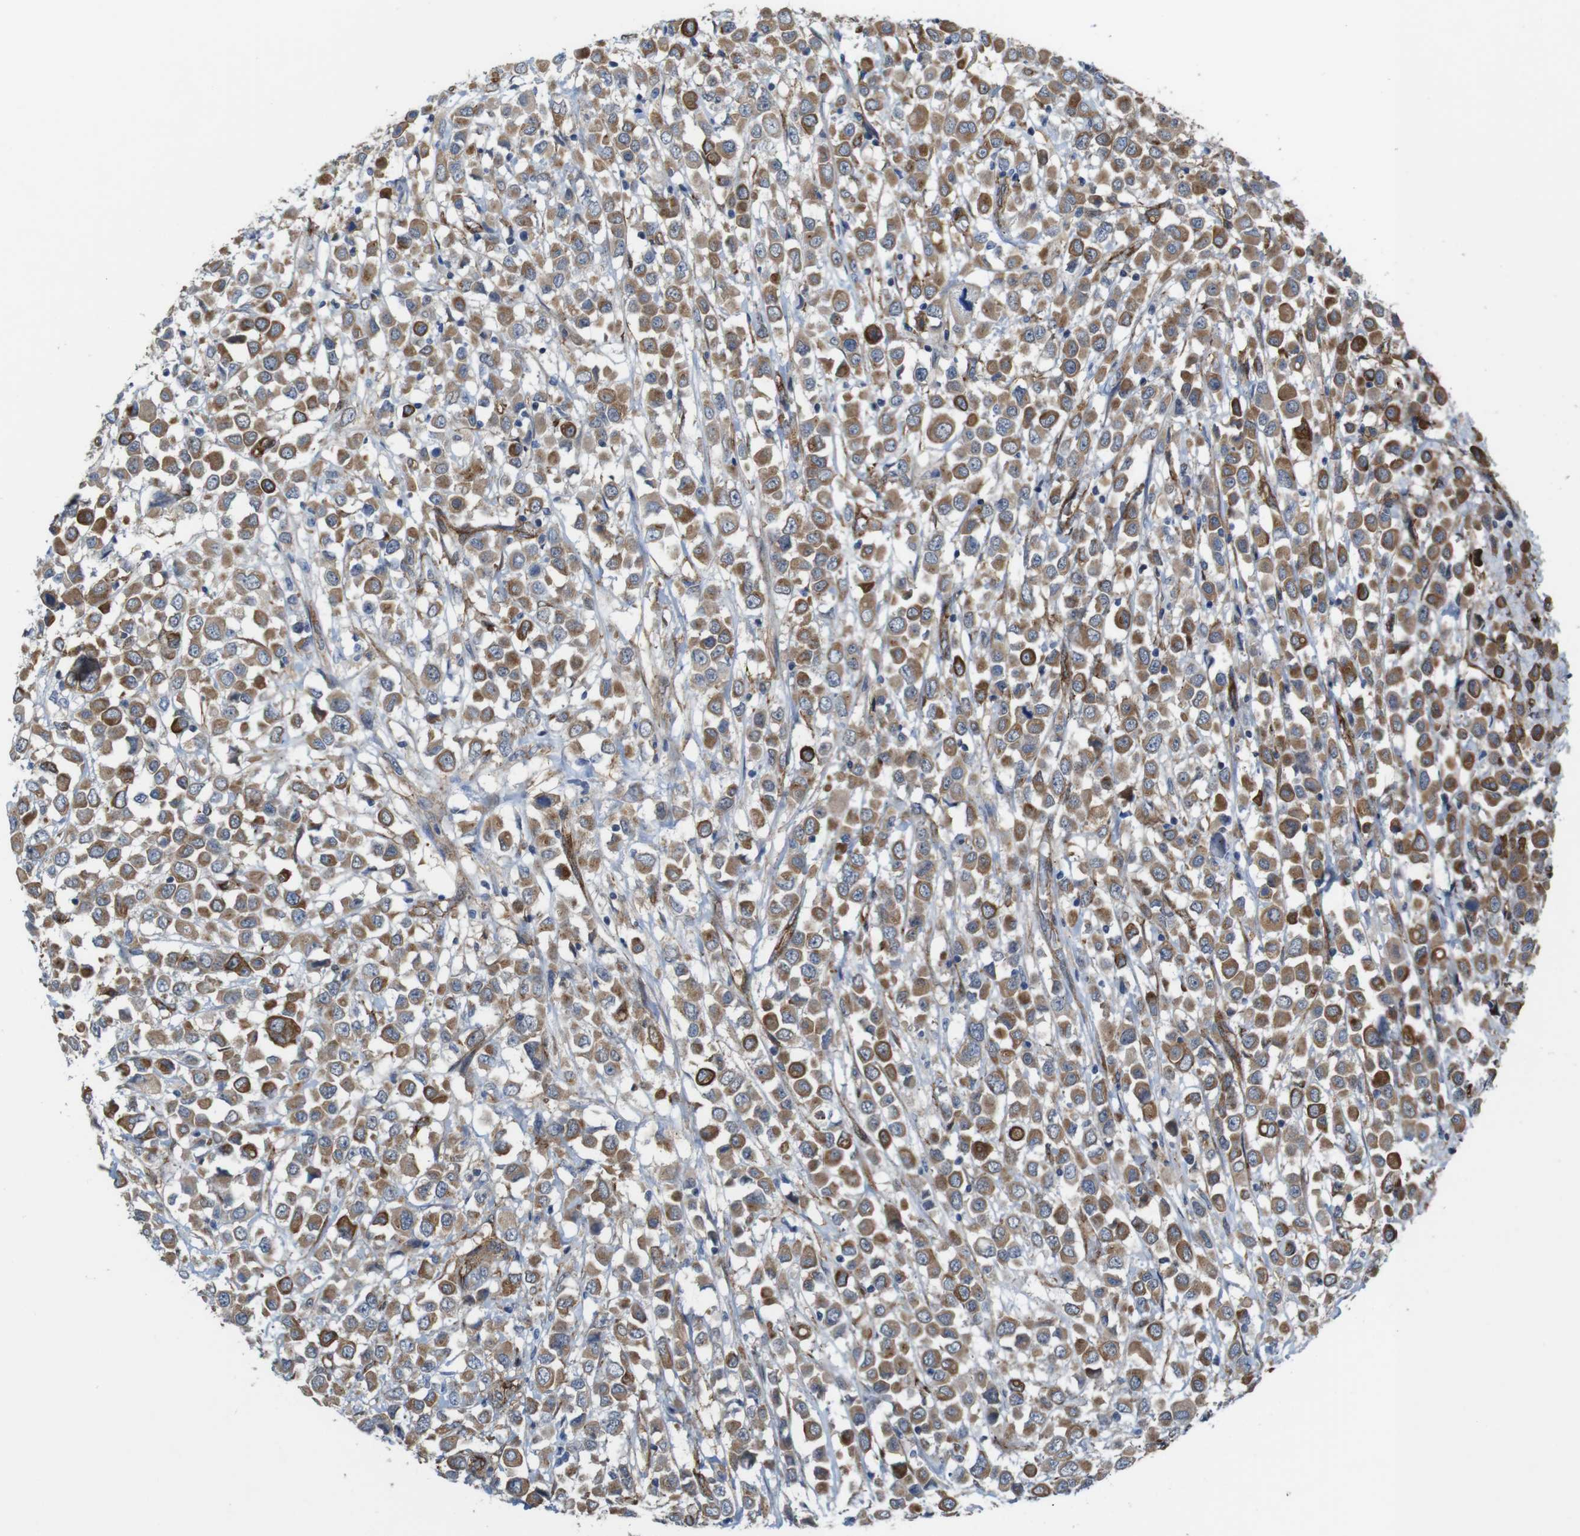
{"staining": {"intensity": "strong", "quantity": ">75%", "location": "cytoplasmic/membranous"}, "tissue": "breast cancer", "cell_type": "Tumor cells", "image_type": "cancer", "snomed": [{"axis": "morphology", "description": "Duct carcinoma"}, {"axis": "topography", "description": "Breast"}], "caption": "Human breast cancer stained for a protein (brown) displays strong cytoplasmic/membranous positive expression in approximately >75% of tumor cells.", "gene": "PTGER4", "patient": {"sex": "female", "age": 61}}